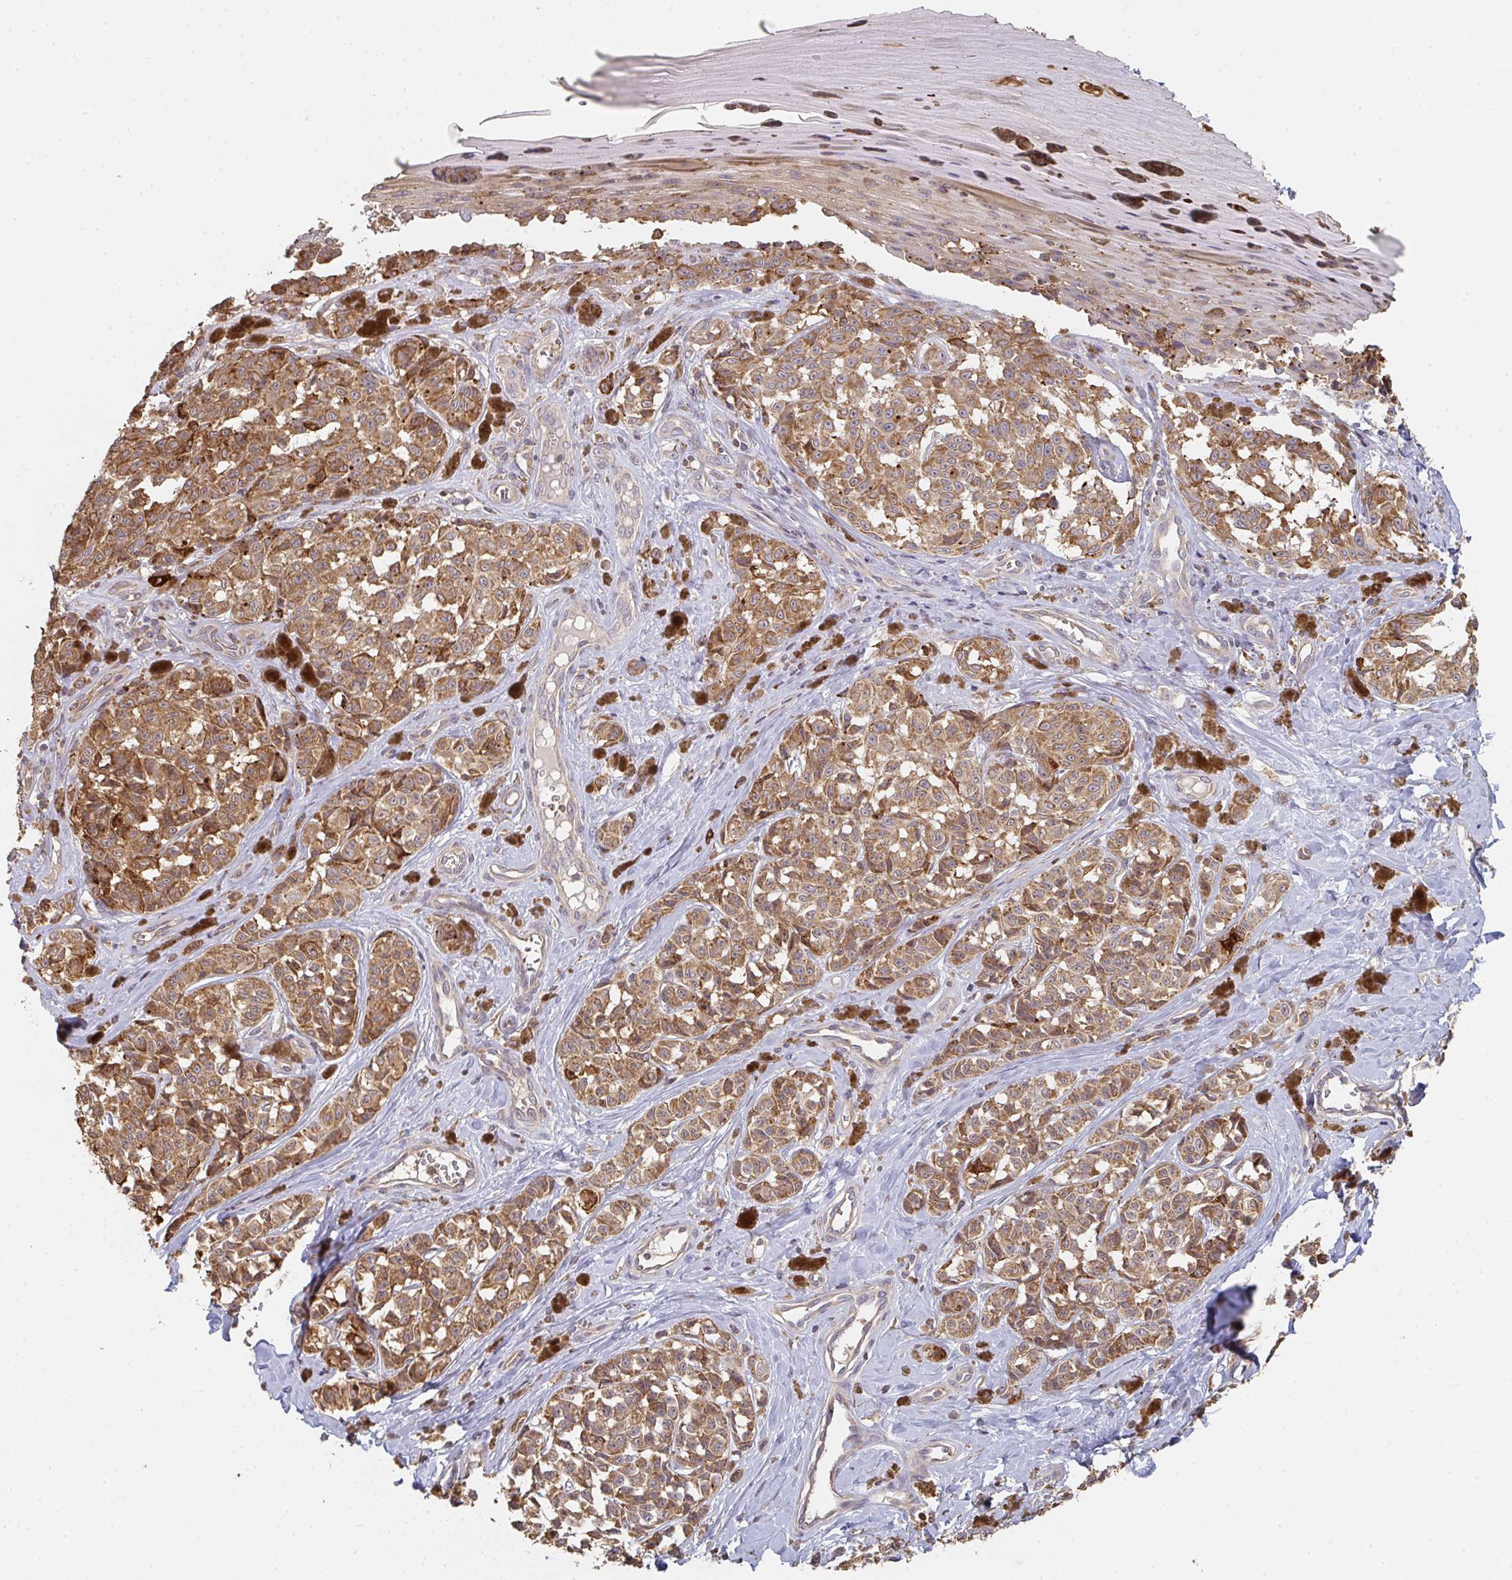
{"staining": {"intensity": "moderate", "quantity": ">75%", "location": "cytoplasmic/membranous"}, "tissue": "melanoma", "cell_type": "Tumor cells", "image_type": "cancer", "snomed": [{"axis": "morphology", "description": "Malignant melanoma, NOS"}, {"axis": "topography", "description": "Skin"}], "caption": "Immunohistochemistry (IHC) of melanoma reveals medium levels of moderate cytoplasmic/membranous staining in approximately >75% of tumor cells. (brown staining indicates protein expression, while blue staining denotes nuclei).", "gene": "POLG", "patient": {"sex": "female", "age": 65}}